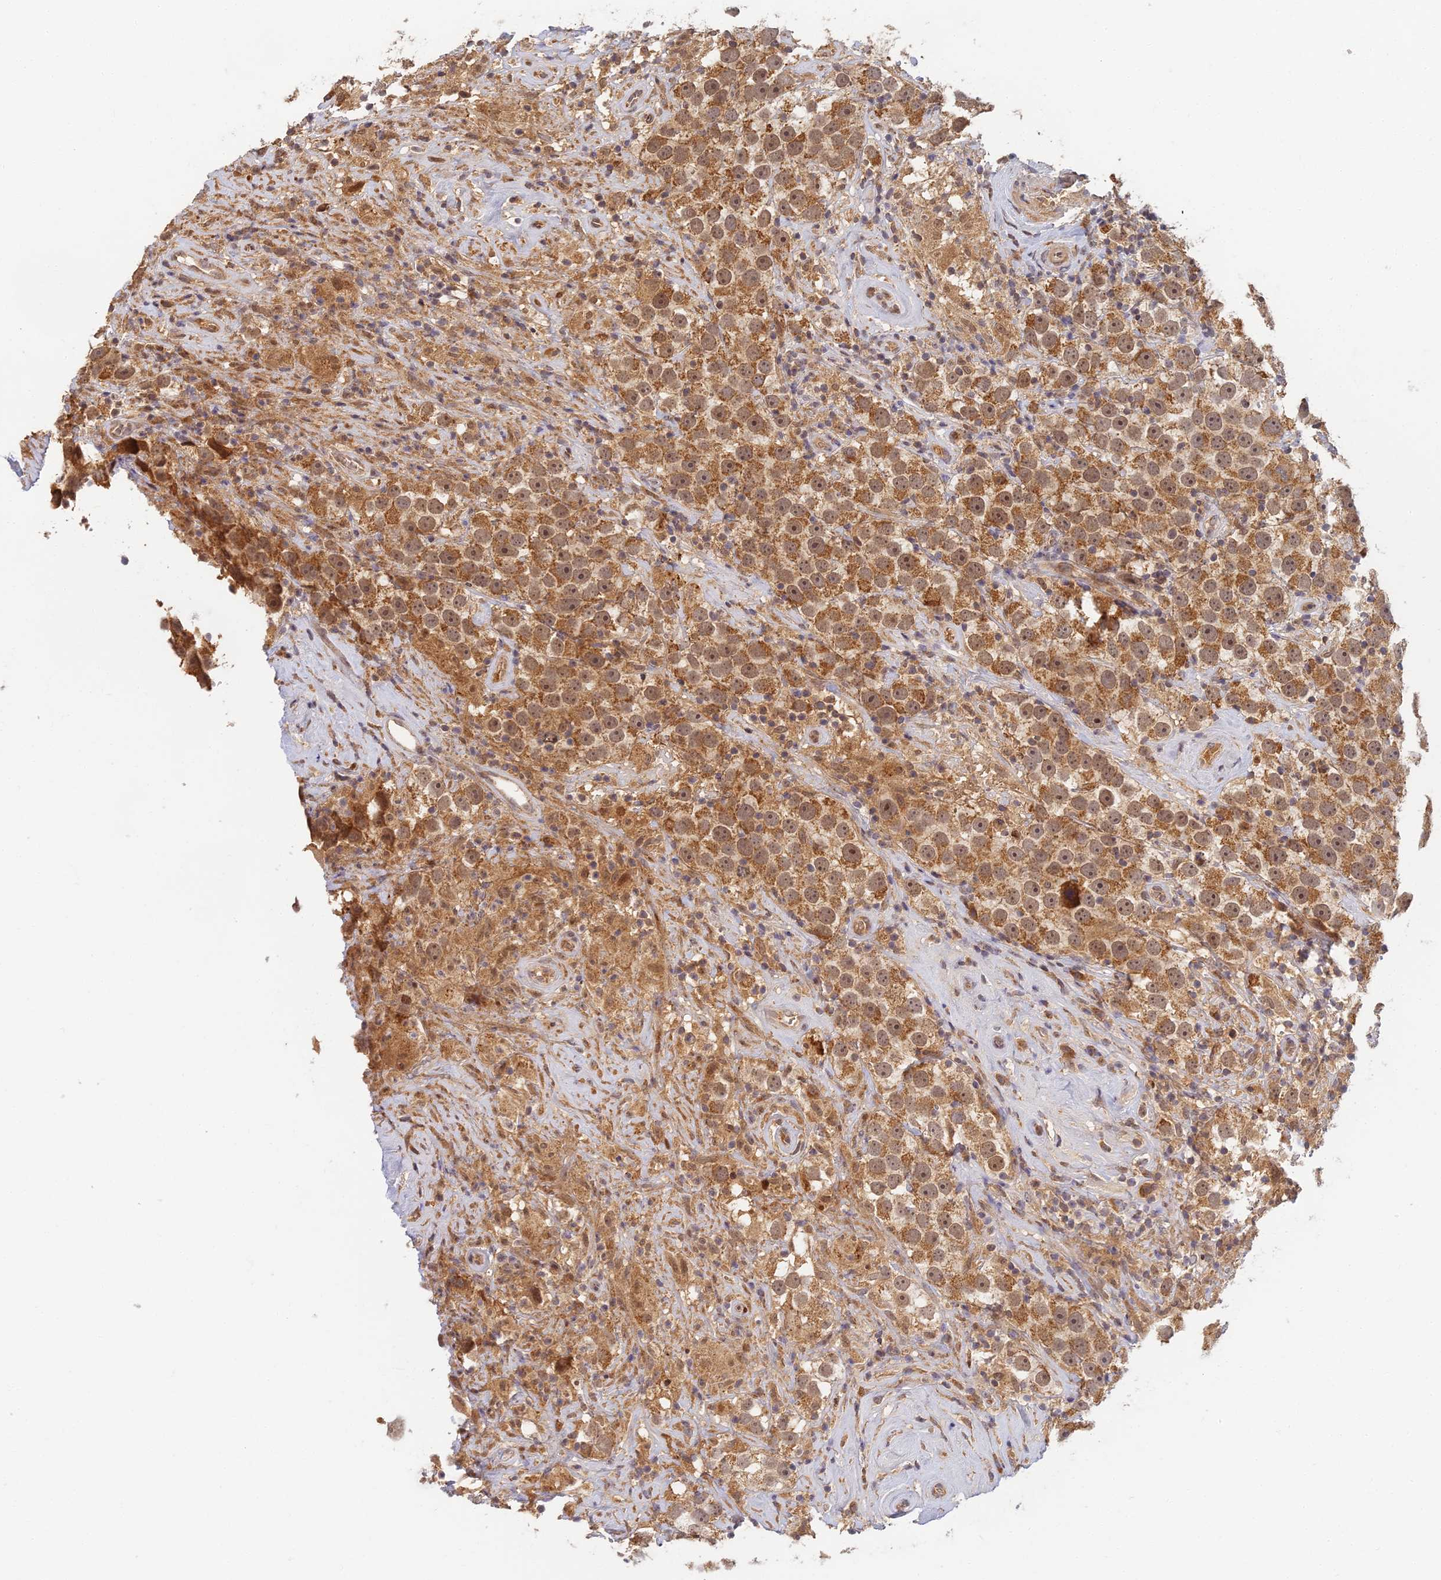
{"staining": {"intensity": "moderate", "quantity": ">75%", "location": "cytoplasmic/membranous"}, "tissue": "testis cancer", "cell_type": "Tumor cells", "image_type": "cancer", "snomed": [{"axis": "morphology", "description": "Seminoma, NOS"}, {"axis": "topography", "description": "Testis"}], "caption": "Human seminoma (testis) stained with a brown dye demonstrates moderate cytoplasmic/membranous positive staining in approximately >75% of tumor cells.", "gene": "RGL3", "patient": {"sex": "male", "age": 49}}